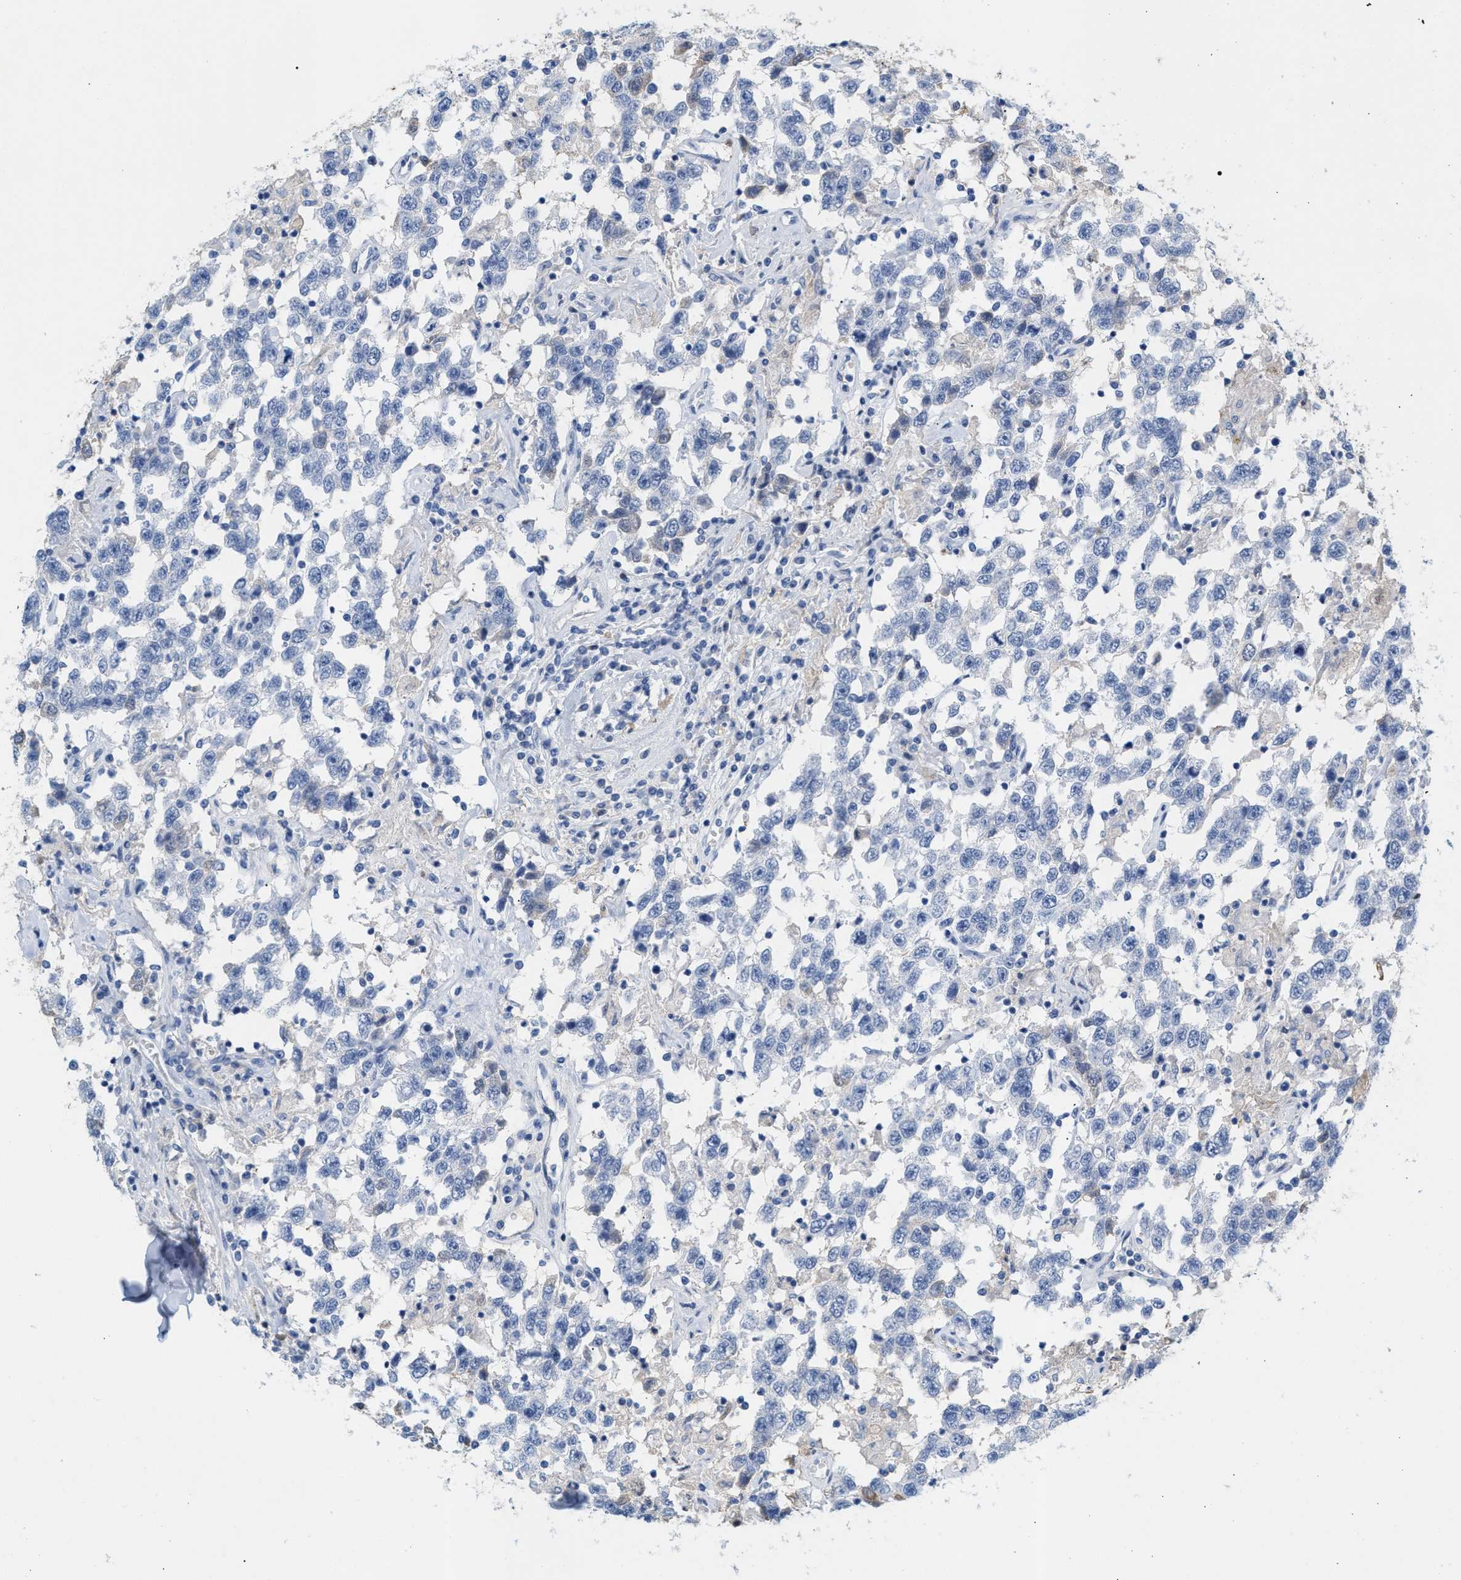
{"staining": {"intensity": "negative", "quantity": "none", "location": "none"}, "tissue": "testis cancer", "cell_type": "Tumor cells", "image_type": "cancer", "snomed": [{"axis": "morphology", "description": "Seminoma, NOS"}, {"axis": "topography", "description": "Testis"}], "caption": "This is a image of immunohistochemistry staining of testis cancer, which shows no expression in tumor cells.", "gene": "APOH", "patient": {"sex": "male", "age": 41}}